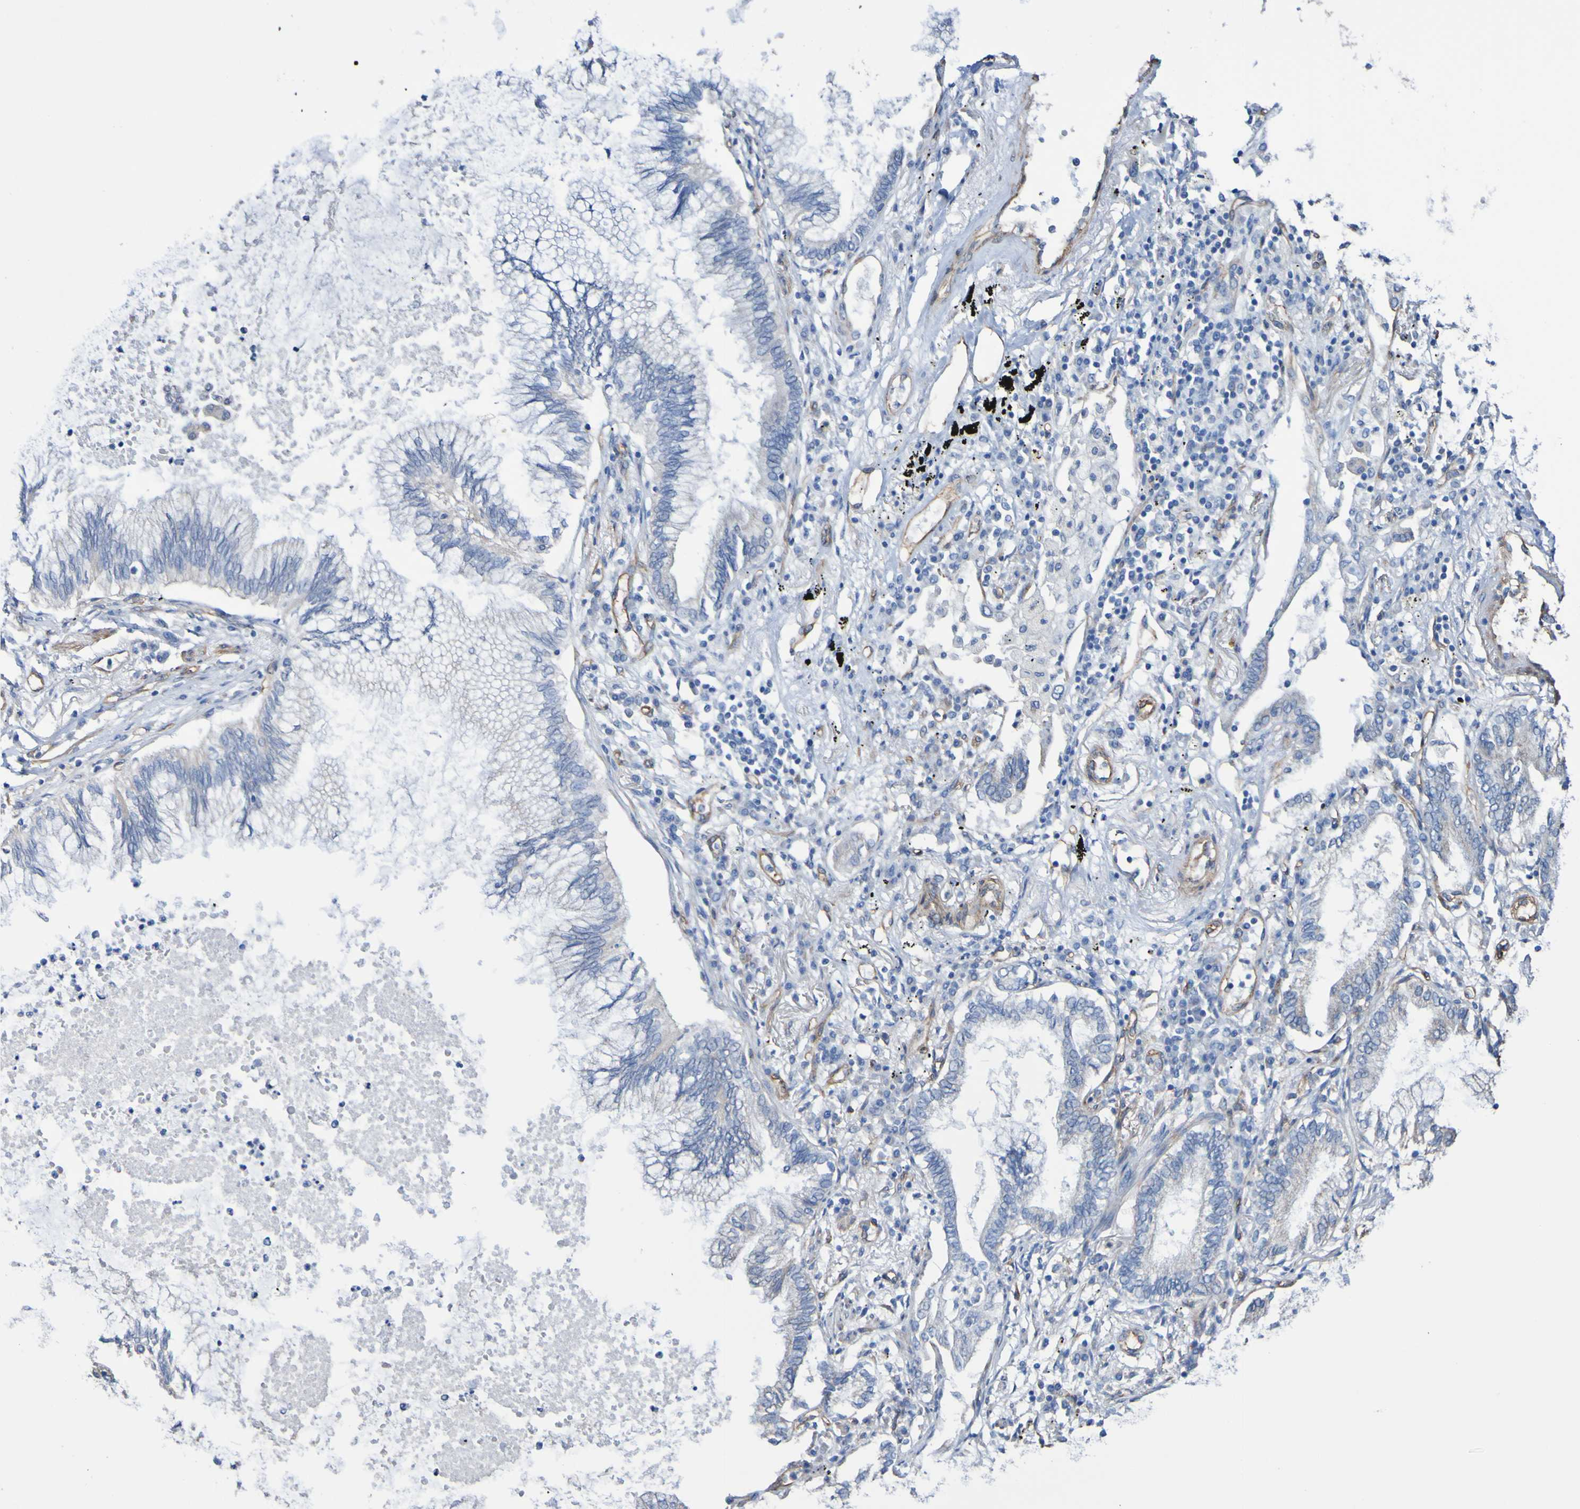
{"staining": {"intensity": "negative", "quantity": "none", "location": "none"}, "tissue": "lung cancer", "cell_type": "Tumor cells", "image_type": "cancer", "snomed": [{"axis": "morphology", "description": "Normal tissue, NOS"}, {"axis": "morphology", "description": "Adenocarcinoma, NOS"}, {"axis": "topography", "description": "Bronchus"}, {"axis": "topography", "description": "Lung"}], "caption": "Photomicrograph shows no significant protein positivity in tumor cells of adenocarcinoma (lung). The staining is performed using DAB (3,3'-diaminobenzidine) brown chromogen with nuclei counter-stained in using hematoxylin.", "gene": "ELMOD3", "patient": {"sex": "female", "age": 70}}